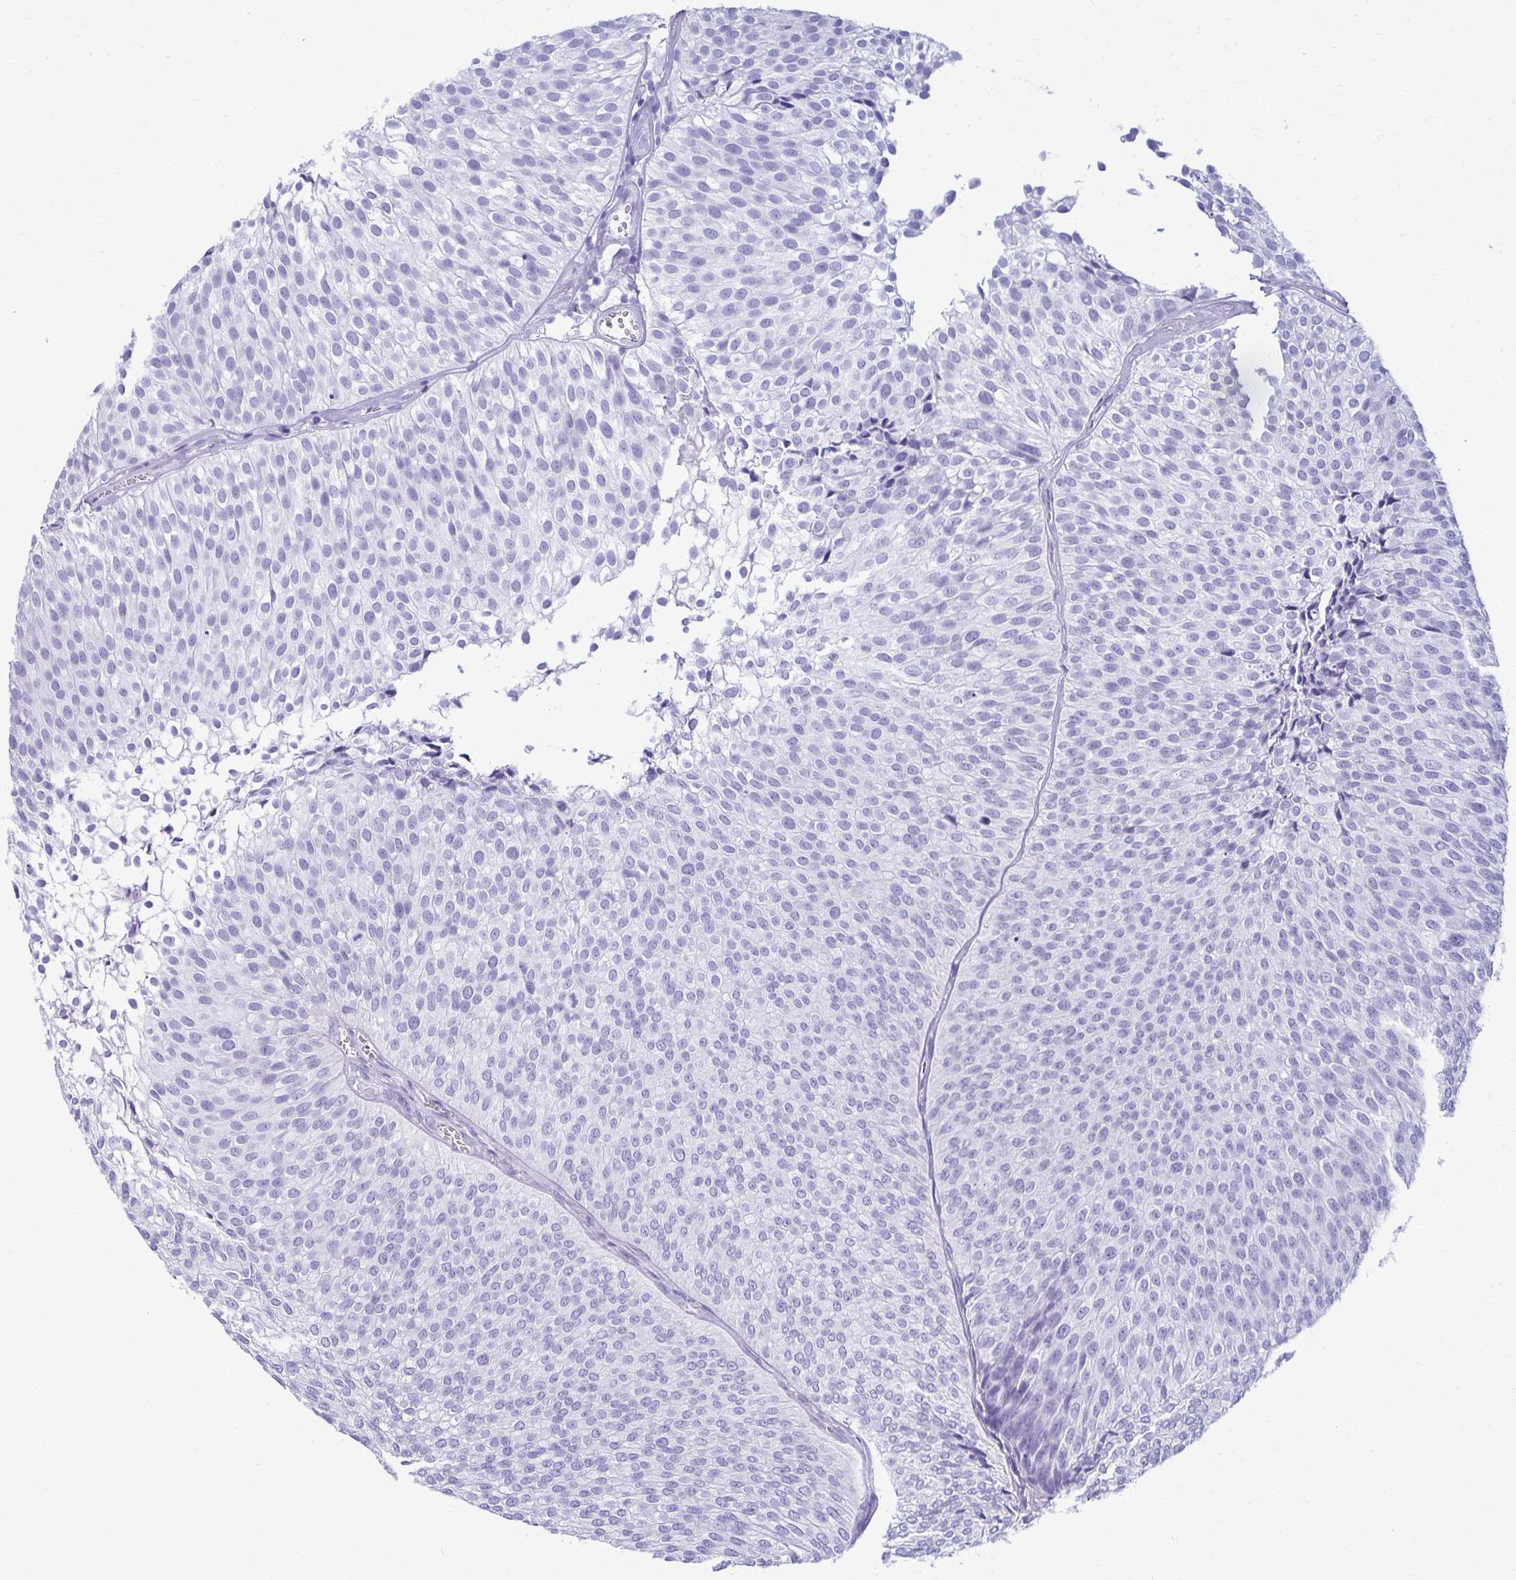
{"staining": {"intensity": "negative", "quantity": "none", "location": "none"}, "tissue": "urothelial cancer", "cell_type": "Tumor cells", "image_type": "cancer", "snomed": [{"axis": "morphology", "description": "Urothelial carcinoma, Low grade"}, {"axis": "topography", "description": "Urinary bladder"}], "caption": "This is a image of immunohistochemistry (IHC) staining of urothelial cancer, which shows no expression in tumor cells. (DAB IHC visualized using brightfield microscopy, high magnification).", "gene": "ATP4B", "patient": {"sex": "male", "age": 91}}